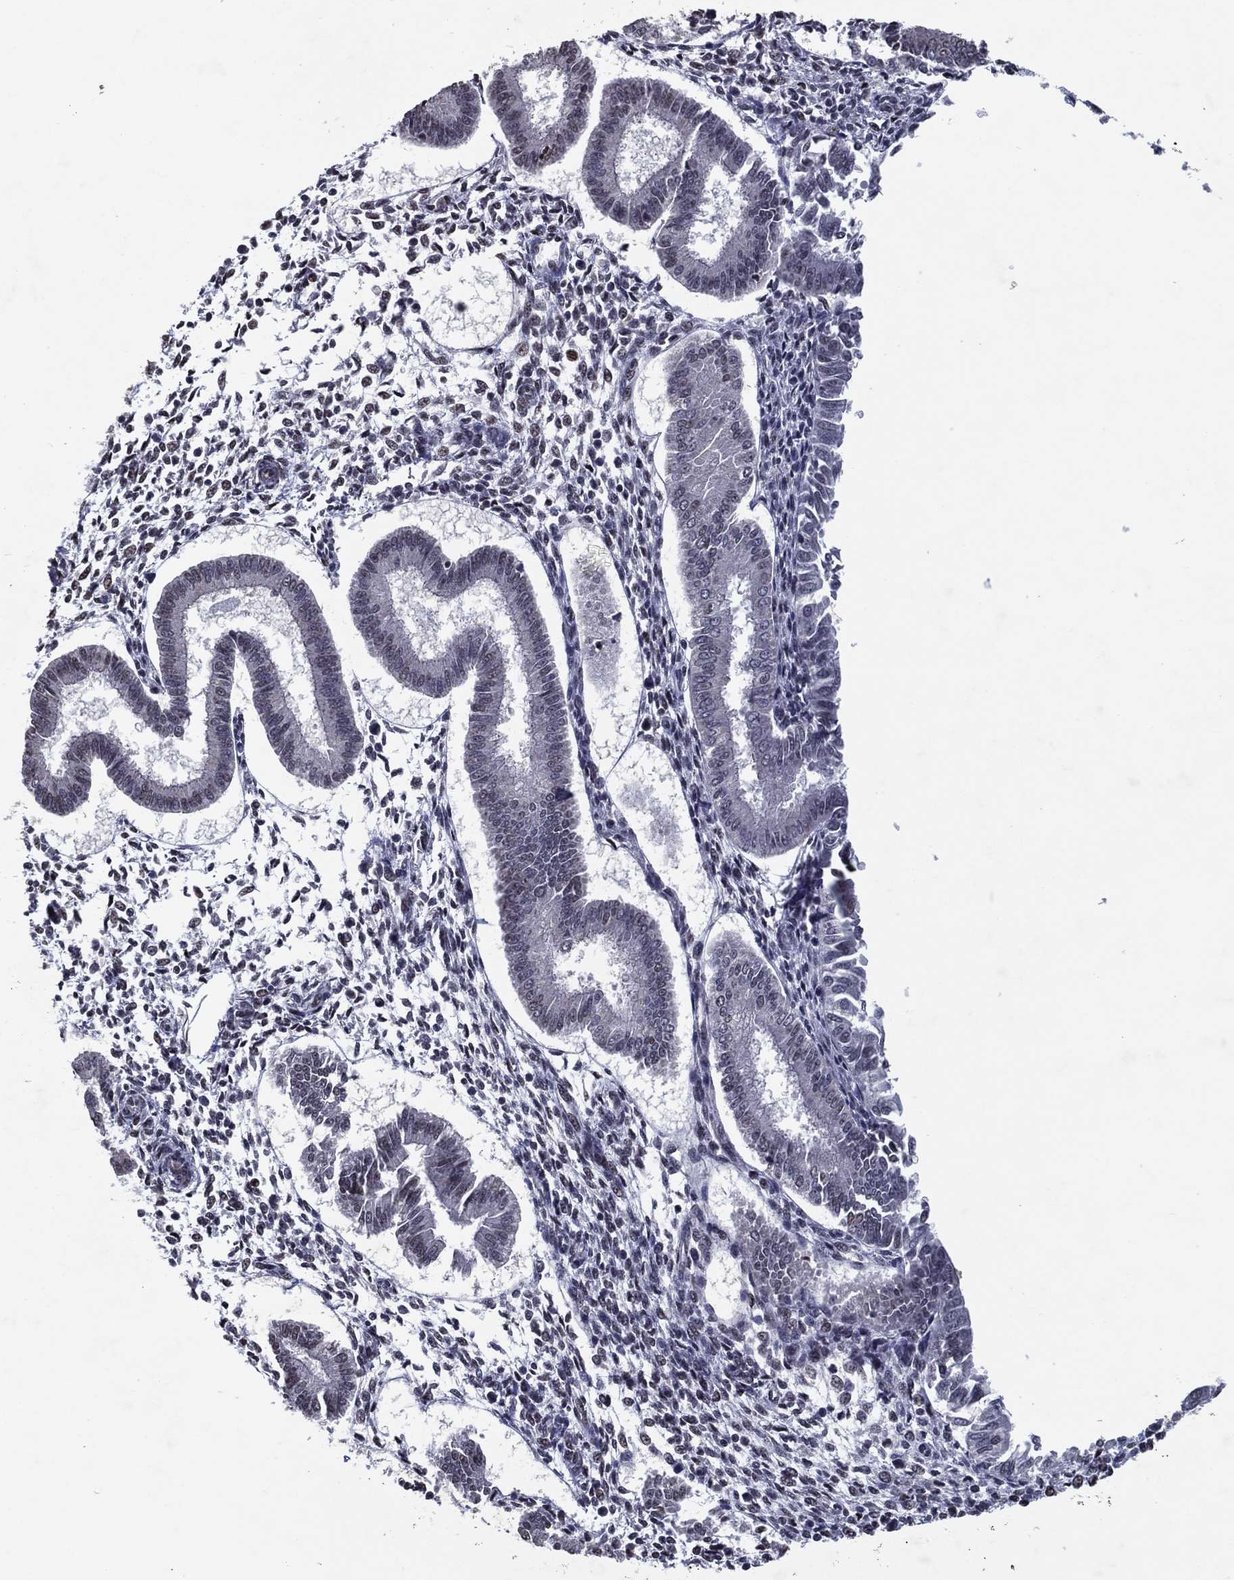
{"staining": {"intensity": "moderate", "quantity": ">75%", "location": "nuclear"}, "tissue": "endometrium", "cell_type": "Cells in endometrial stroma", "image_type": "normal", "snomed": [{"axis": "morphology", "description": "Normal tissue, NOS"}, {"axis": "topography", "description": "Endometrium"}], "caption": "Immunohistochemistry staining of benign endometrium, which demonstrates medium levels of moderate nuclear expression in about >75% of cells in endometrial stroma indicating moderate nuclear protein positivity. The staining was performed using DAB (brown) for protein detection and nuclei were counterstained in hematoxylin (blue).", "gene": "ZBTB42", "patient": {"sex": "female", "age": 43}}